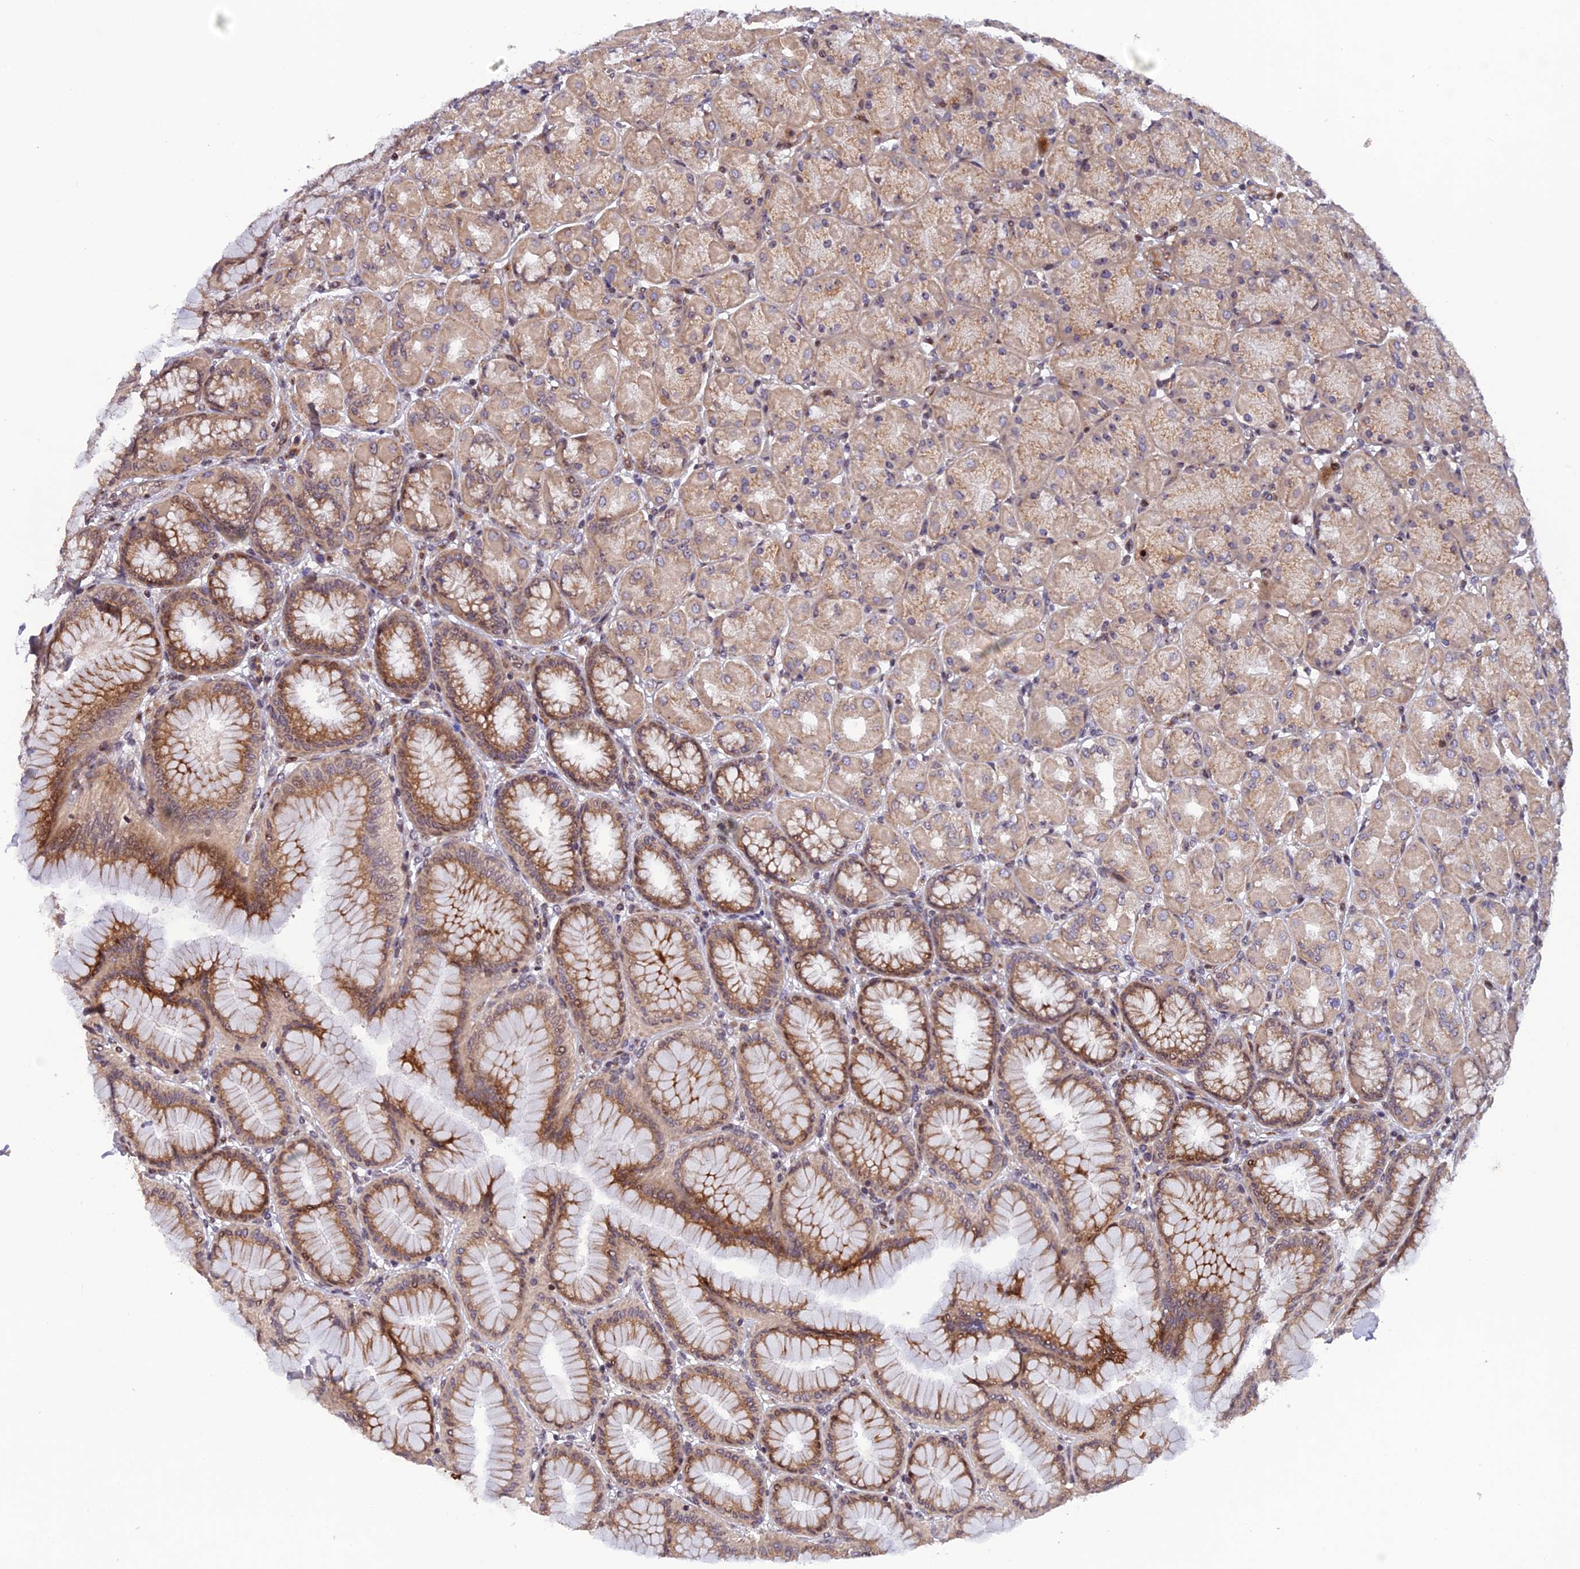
{"staining": {"intensity": "moderate", "quantity": "25%-75%", "location": "cytoplasmic/membranous"}, "tissue": "stomach", "cell_type": "Glandular cells", "image_type": "normal", "snomed": [{"axis": "morphology", "description": "Normal tissue, NOS"}, {"axis": "topography", "description": "Stomach, upper"}], "caption": "Immunohistochemistry of unremarkable stomach demonstrates medium levels of moderate cytoplasmic/membranous positivity in approximately 25%-75% of glandular cells. (DAB (3,3'-diaminobenzidine) IHC with brightfield microscopy, high magnification).", "gene": "SMIM7", "patient": {"sex": "female", "age": 56}}